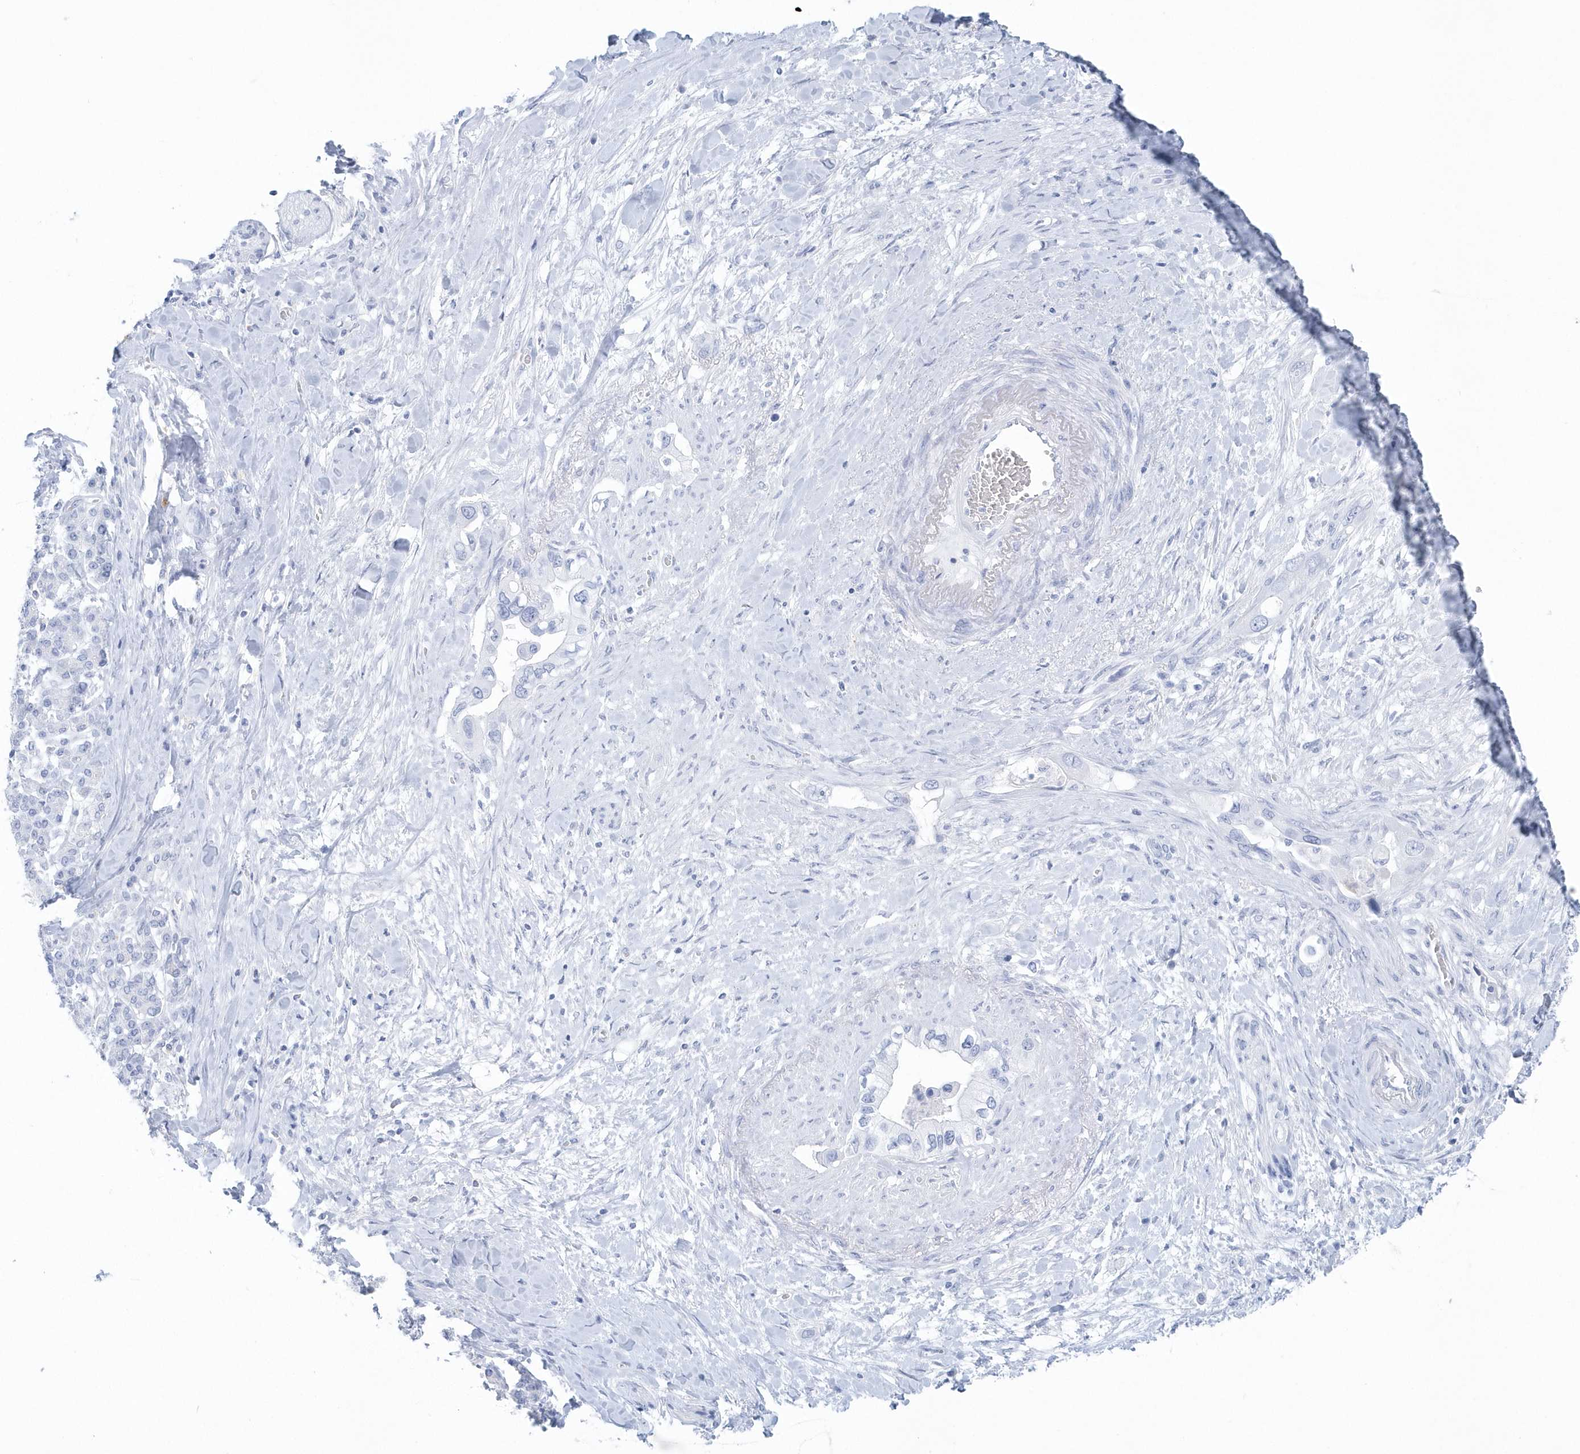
{"staining": {"intensity": "negative", "quantity": "none", "location": "none"}, "tissue": "pancreatic cancer", "cell_type": "Tumor cells", "image_type": "cancer", "snomed": [{"axis": "morphology", "description": "Inflammation, NOS"}, {"axis": "morphology", "description": "Adenocarcinoma, NOS"}, {"axis": "topography", "description": "Pancreas"}], "caption": "Adenocarcinoma (pancreatic) stained for a protein using IHC shows no staining tumor cells.", "gene": "PTPRO", "patient": {"sex": "female", "age": 56}}